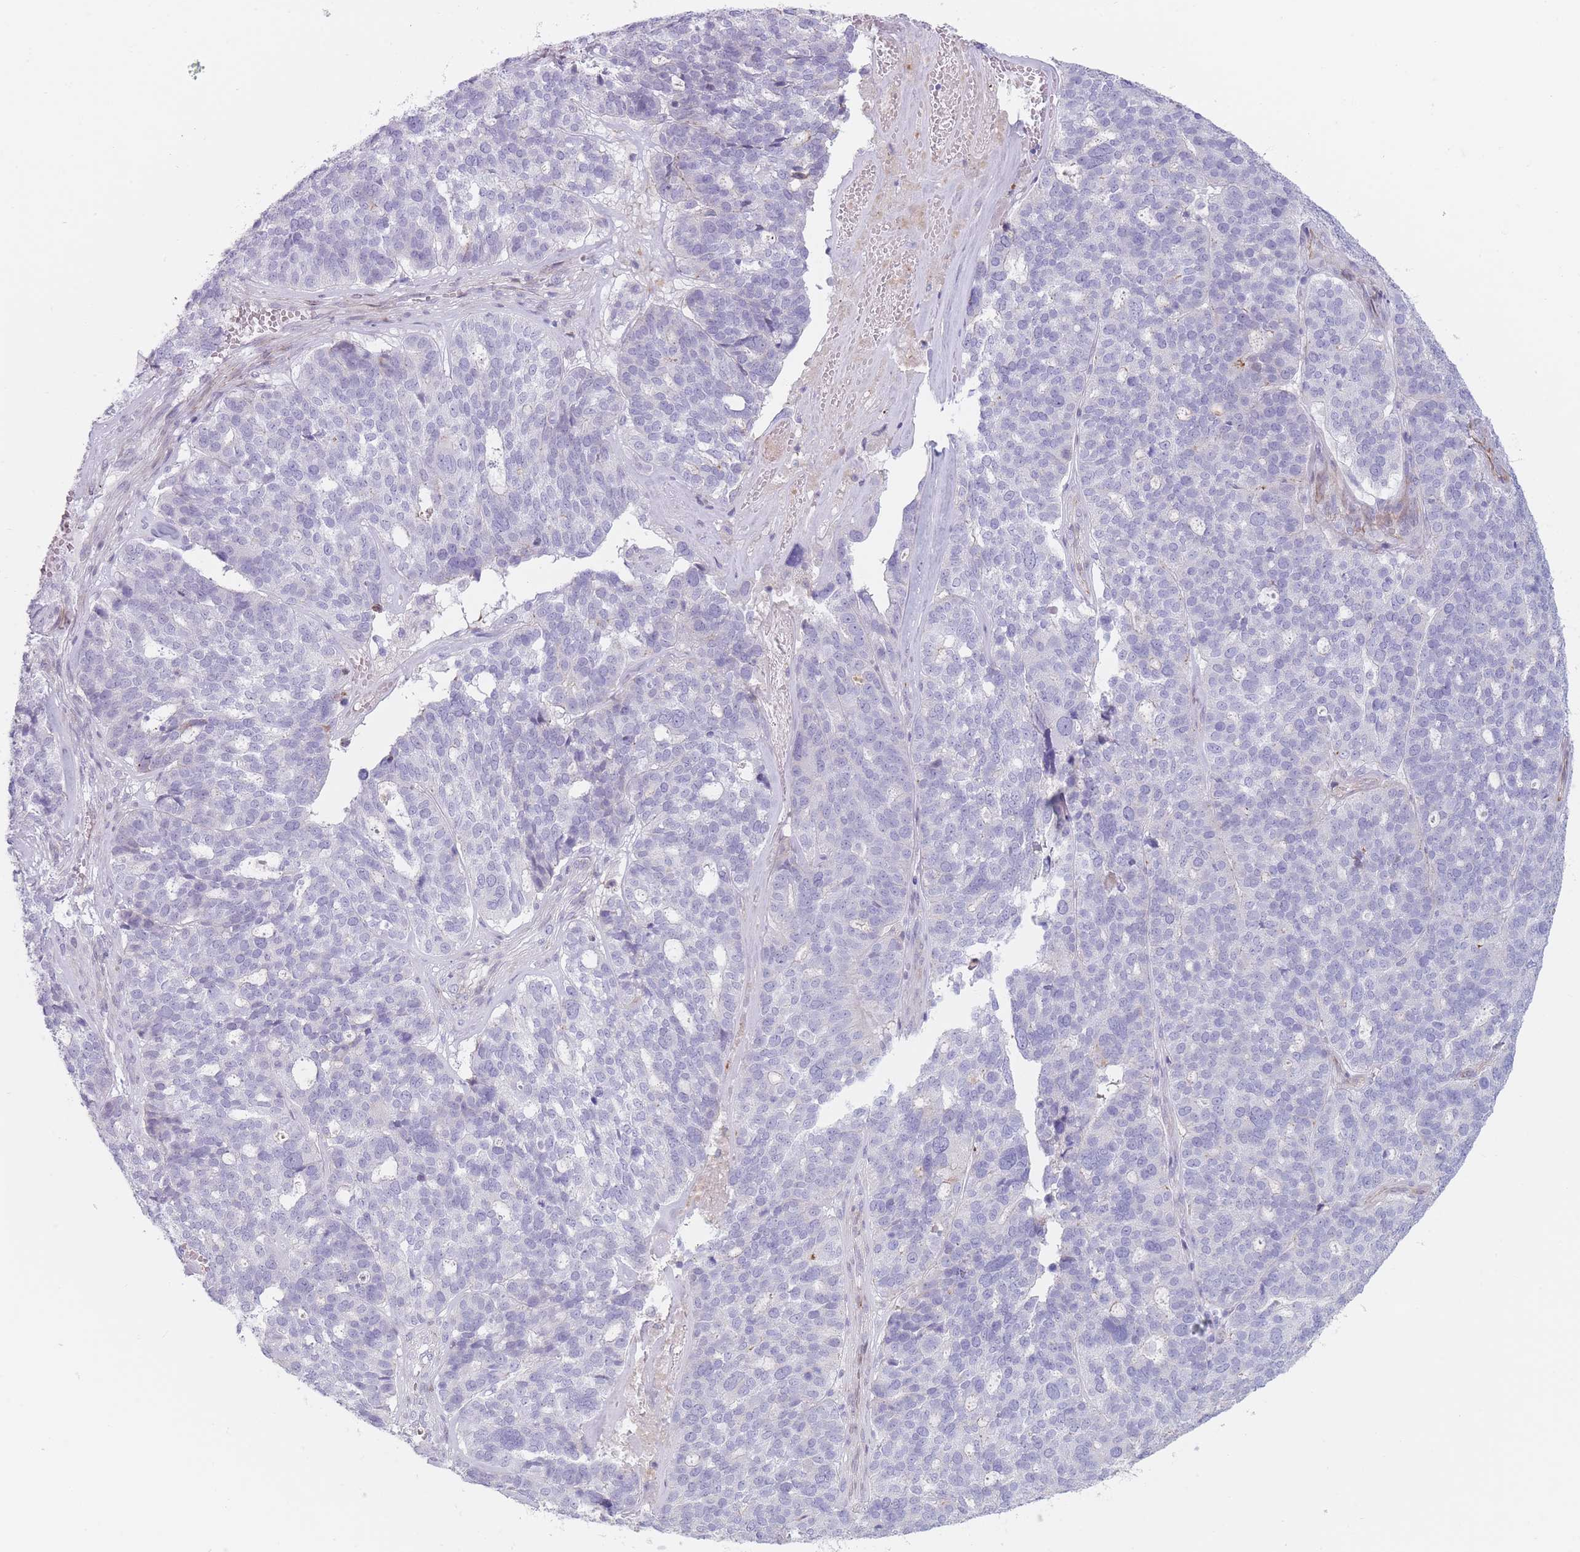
{"staining": {"intensity": "negative", "quantity": "none", "location": "none"}, "tissue": "ovarian cancer", "cell_type": "Tumor cells", "image_type": "cancer", "snomed": [{"axis": "morphology", "description": "Cystadenocarcinoma, serous, NOS"}, {"axis": "topography", "description": "Ovary"}], "caption": "Tumor cells are negative for protein expression in human serous cystadenocarcinoma (ovarian). (Immunohistochemistry (ihc), brightfield microscopy, high magnification).", "gene": "IFNA6", "patient": {"sex": "female", "age": 59}}